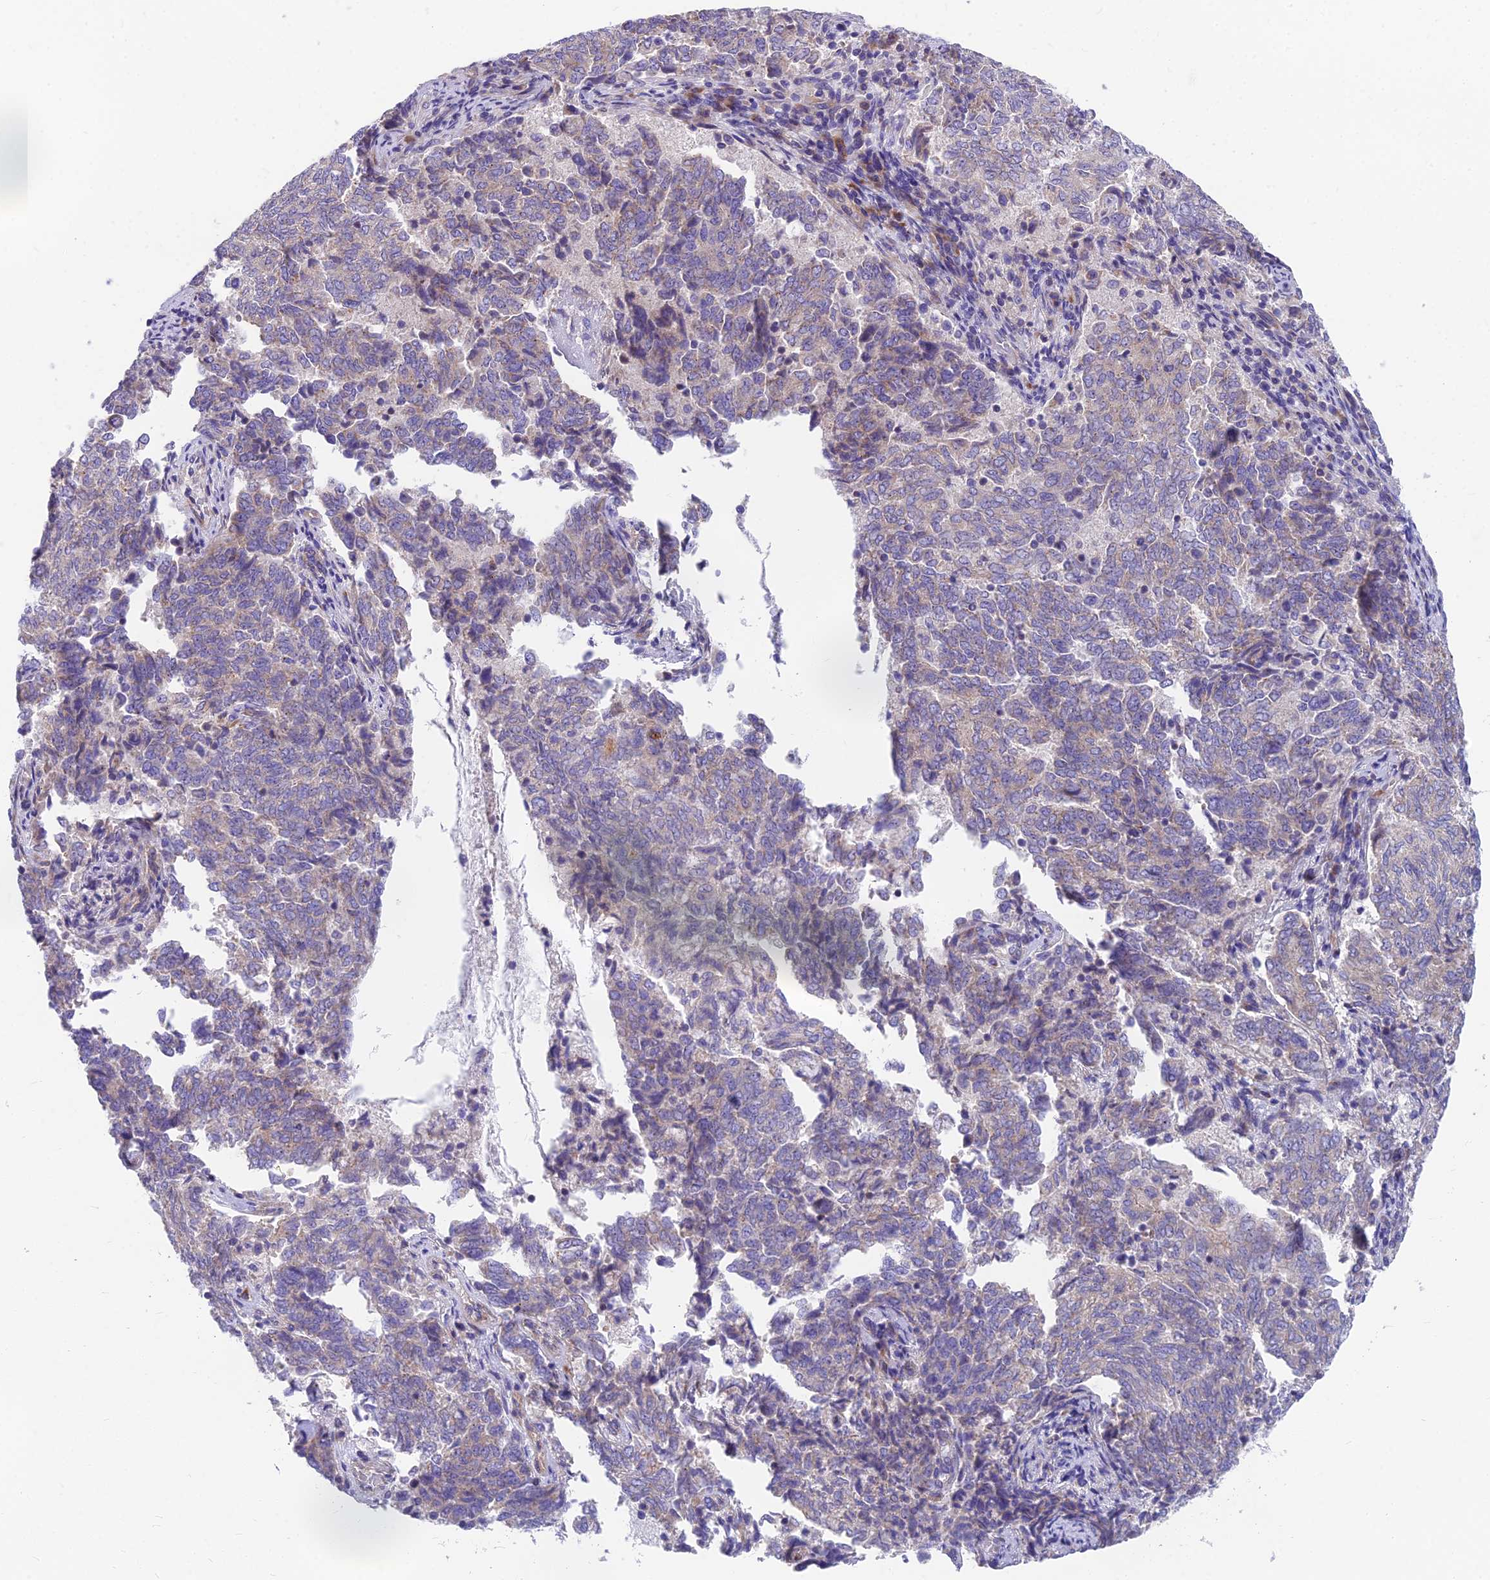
{"staining": {"intensity": "moderate", "quantity": "<25%", "location": "cytoplasmic/membranous"}, "tissue": "endometrial cancer", "cell_type": "Tumor cells", "image_type": "cancer", "snomed": [{"axis": "morphology", "description": "Adenocarcinoma, NOS"}, {"axis": "topography", "description": "Endometrium"}], "caption": "Moderate cytoplasmic/membranous protein staining is appreciated in about <25% of tumor cells in endometrial cancer (adenocarcinoma). The protein is stained brown, and the nuclei are stained in blue (DAB (3,3'-diaminobenzidine) IHC with brightfield microscopy, high magnification).", "gene": "MVB12A", "patient": {"sex": "female", "age": 80}}